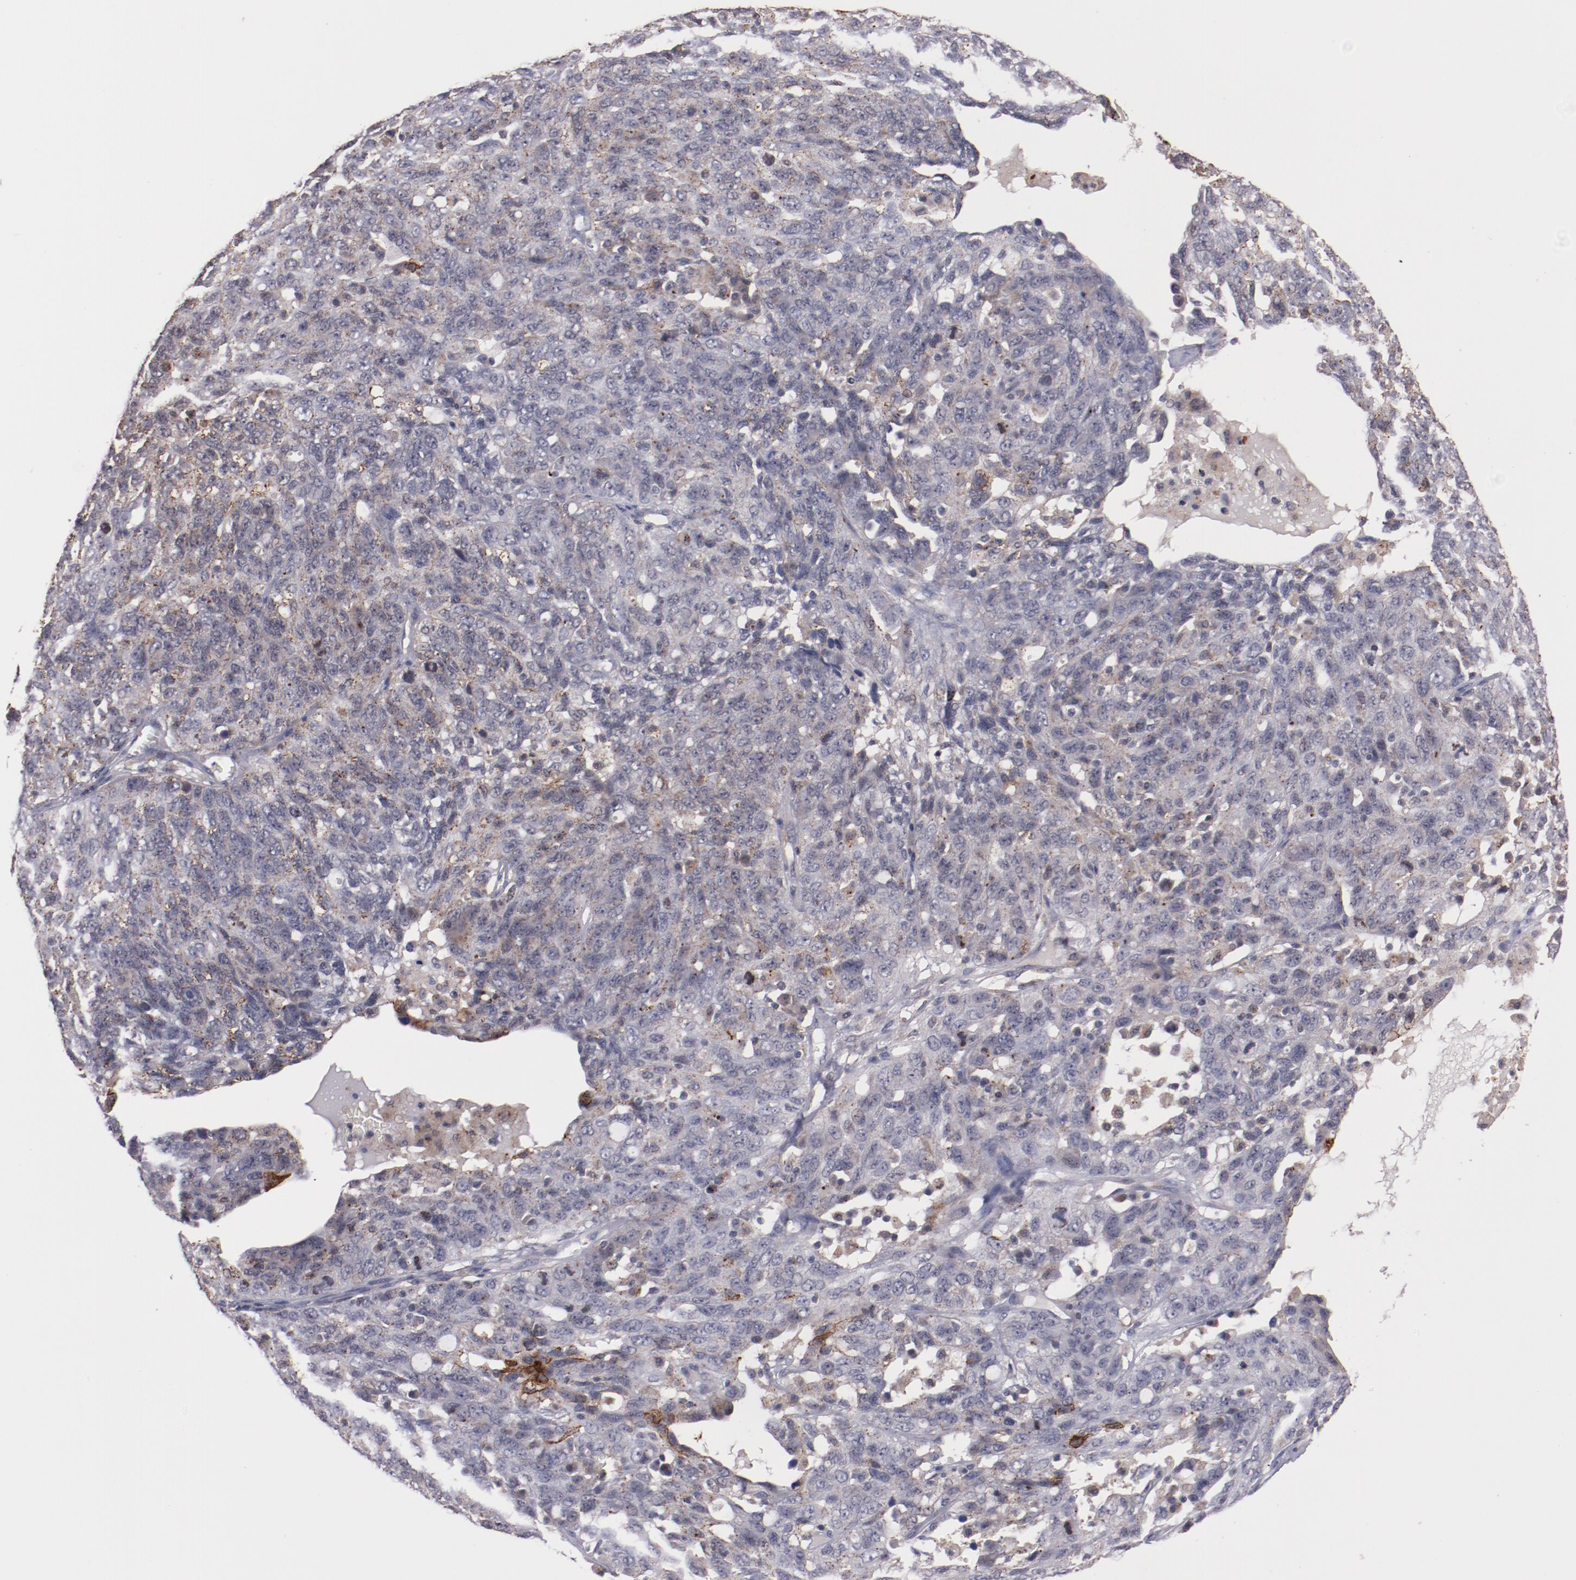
{"staining": {"intensity": "weak", "quantity": ">75%", "location": "cytoplasmic/membranous"}, "tissue": "ovarian cancer", "cell_type": "Tumor cells", "image_type": "cancer", "snomed": [{"axis": "morphology", "description": "Cystadenocarcinoma, serous, NOS"}, {"axis": "topography", "description": "Ovary"}], "caption": "Protein staining of ovarian cancer (serous cystadenocarcinoma) tissue reveals weak cytoplasmic/membranous positivity in about >75% of tumor cells.", "gene": "SYP", "patient": {"sex": "female", "age": 71}}